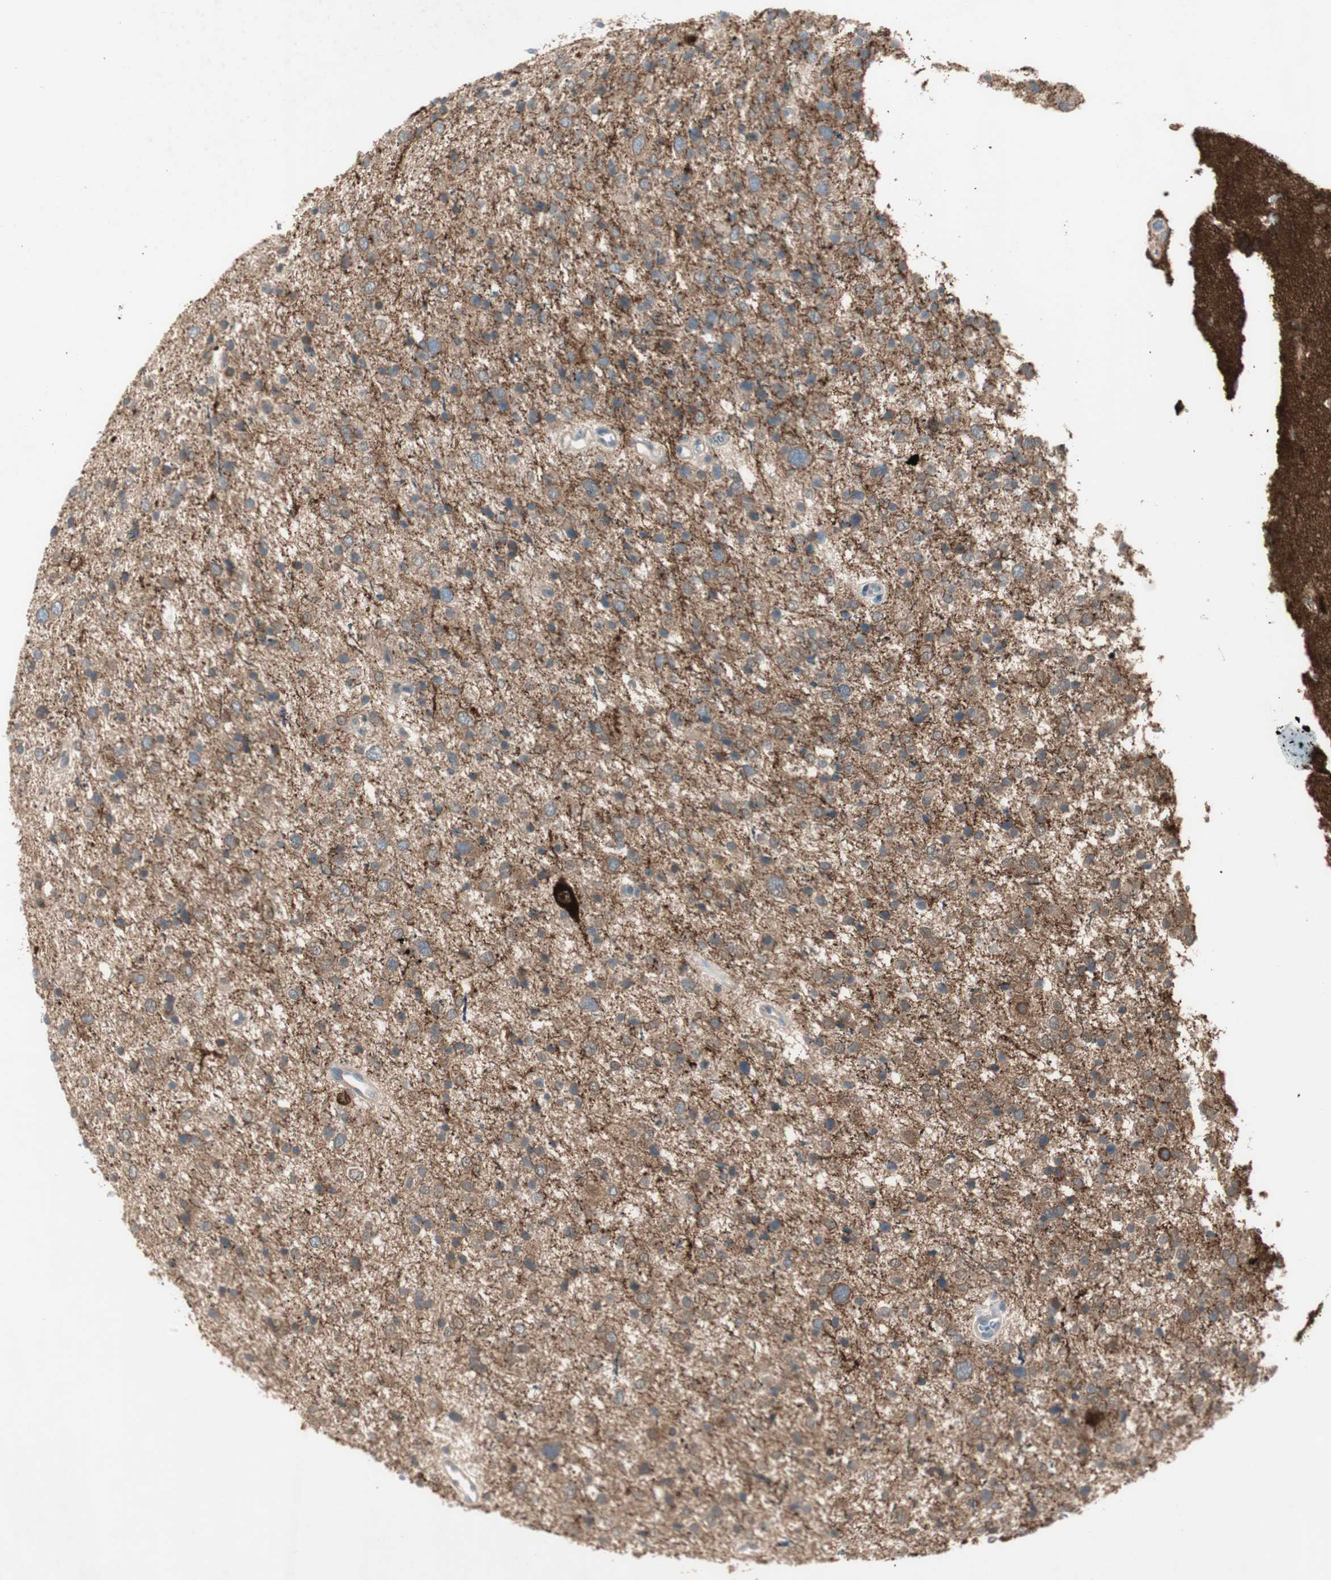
{"staining": {"intensity": "weak", "quantity": ">75%", "location": "cytoplasmic/membranous"}, "tissue": "glioma", "cell_type": "Tumor cells", "image_type": "cancer", "snomed": [{"axis": "morphology", "description": "Glioma, malignant, Low grade"}, {"axis": "topography", "description": "Brain"}], "caption": "Immunohistochemistry (IHC) image of neoplastic tissue: human low-grade glioma (malignant) stained using immunohistochemistry (IHC) exhibits low levels of weak protein expression localized specifically in the cytoplasmic/membranous of tumor cells, appearing as a cytoplasmic/membranous brown color.", "gene": "MAPRE3", "patient": {"sex": "female", "age": 37}}